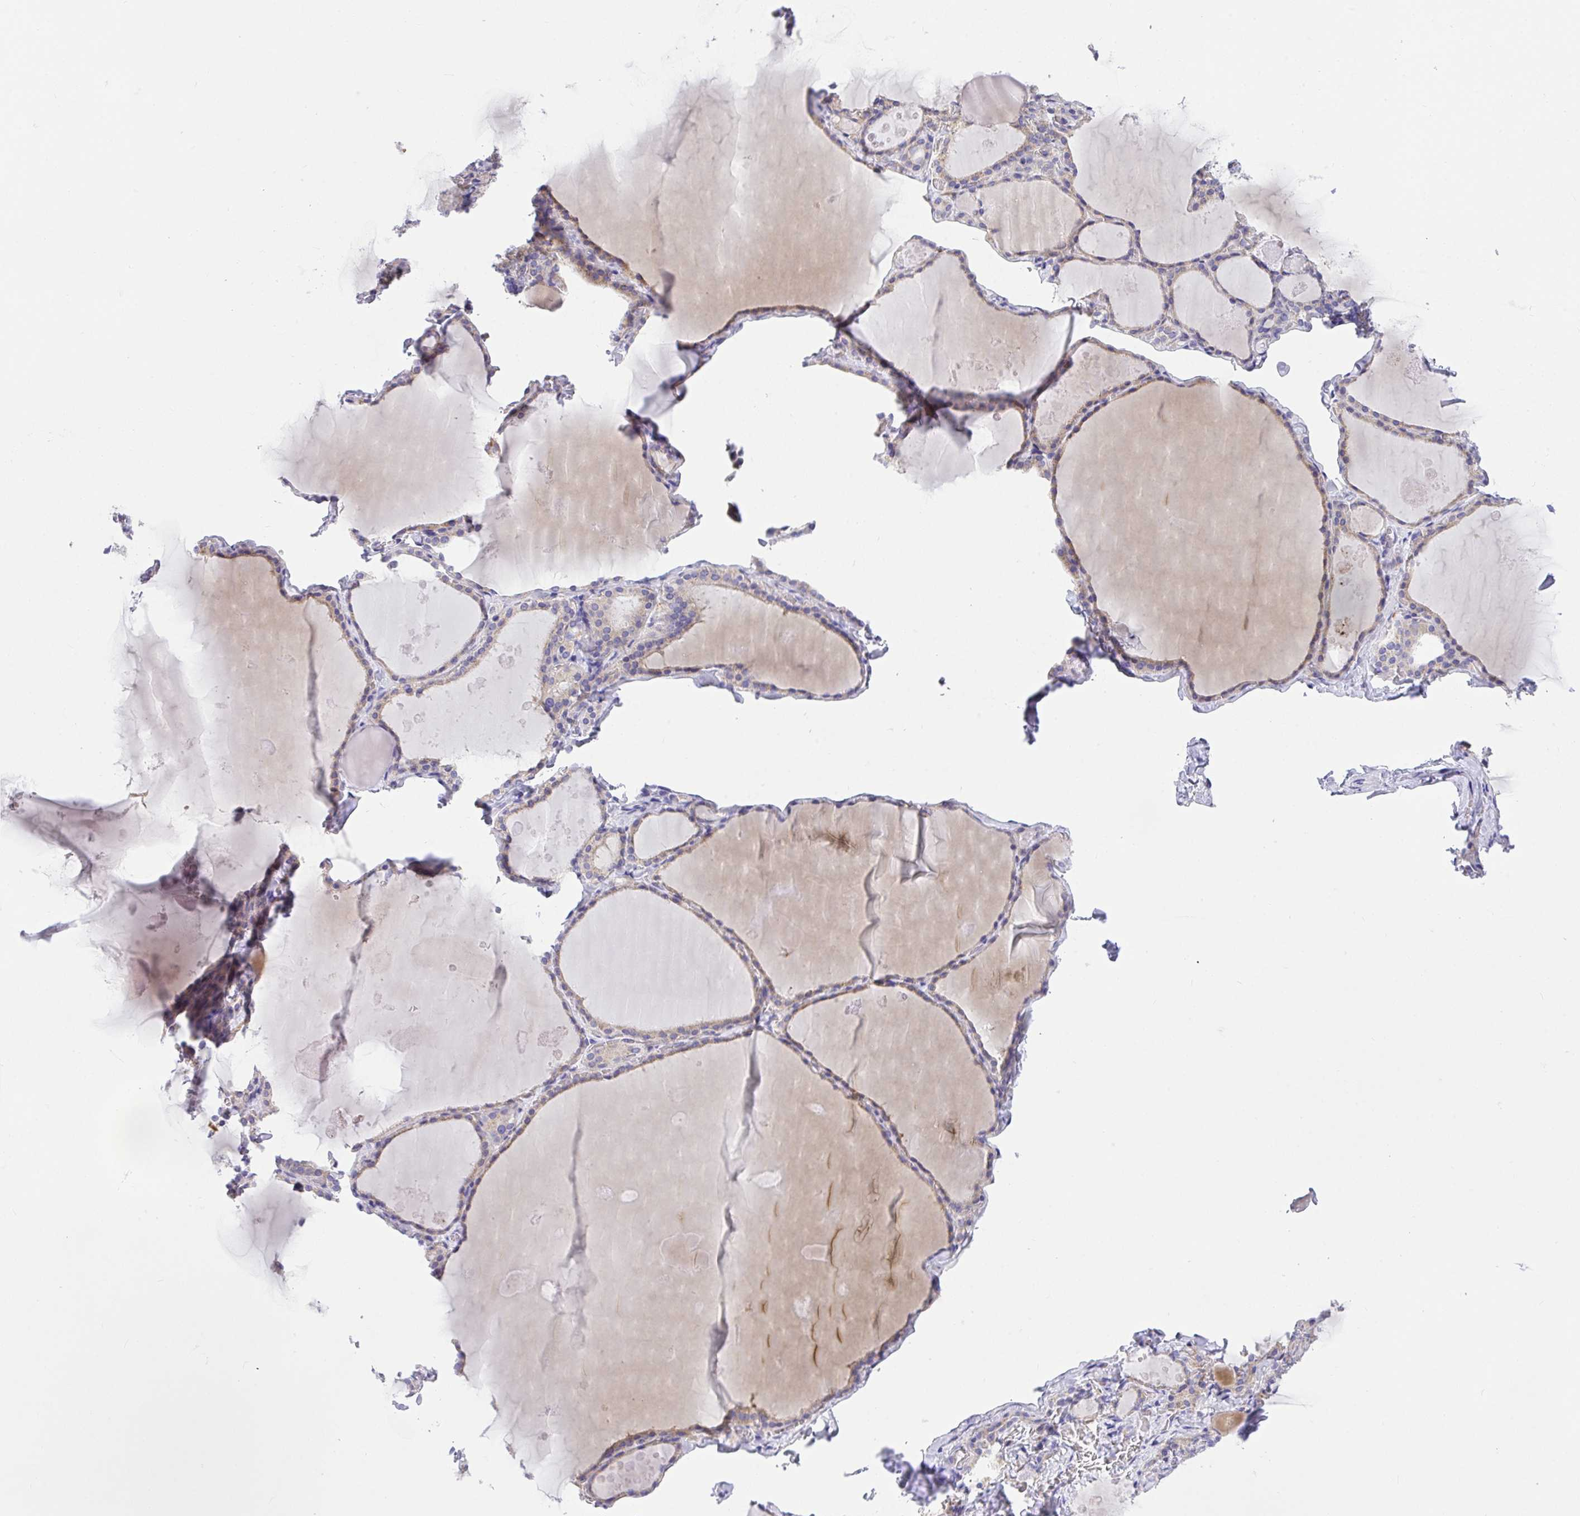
{"staining": {"intensity": "weak", "quantity": "25%-75%", "location": "cytoplasmic/membranous"}, "tissue": "thyroid gland", "cell_type": "Glandular cells", "image_type": "normal", "snomed": [{"axis": "morphology", "description": "Normal tissue, NOS"}, {"axis": "topography", "description": "Thyroid gland"}], "caption": "A micrograph showing weak cytoplasmic/membranous staining in about 25%-75% of glandular cells in normal thyroid gland, as visualized by brown immunohistochemical staining.", "gene": "ADRA2C", "patient": {"sex": "male", "age": 56}}